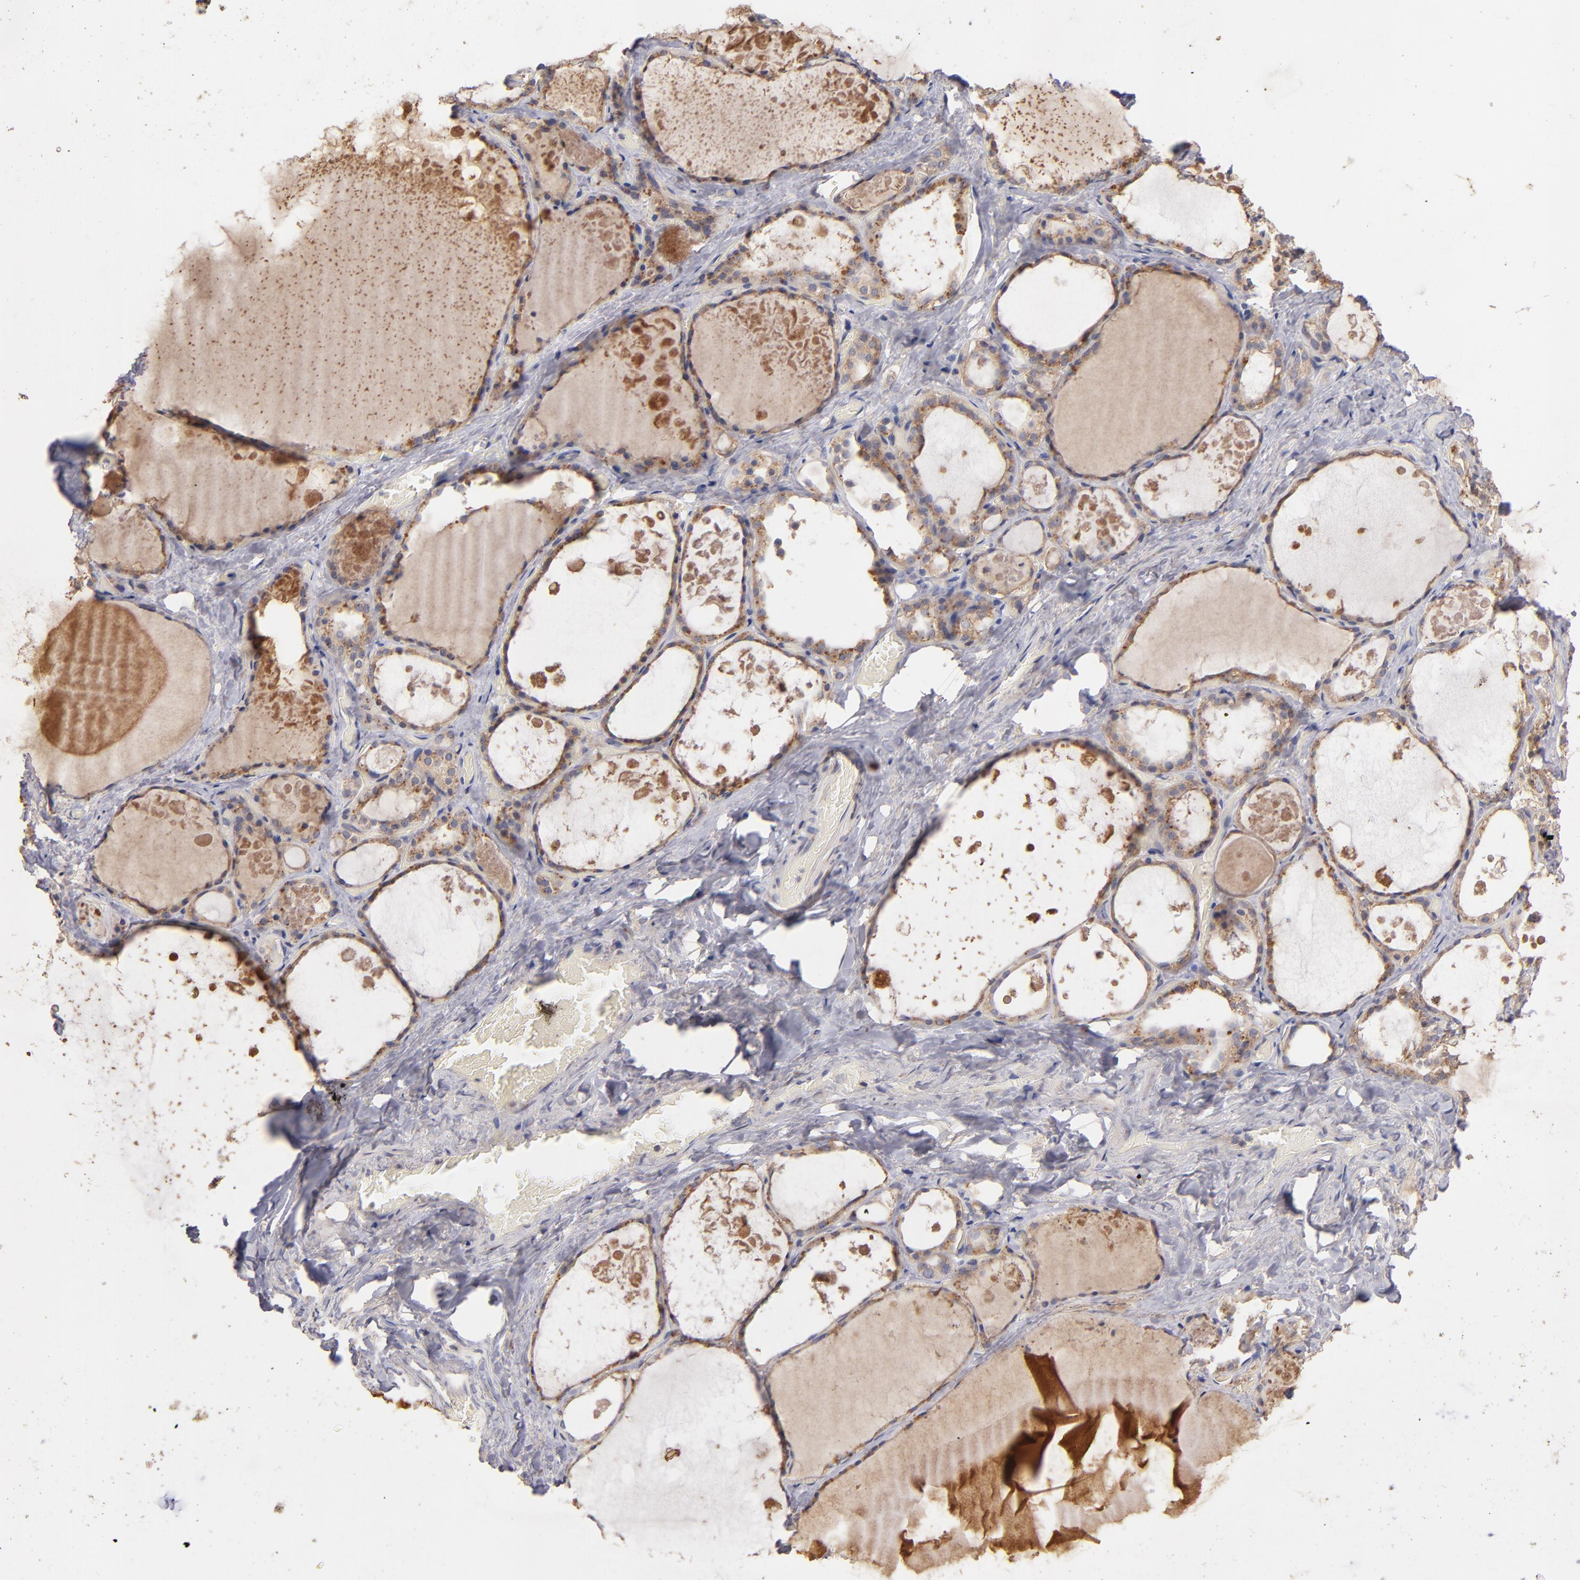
{"staining": {"intensity": "moderate", "quantity": ">75%", "location": "cytoplasmic/membranous"}, "tissue": "thyroid gland", "cell_type": "Glandular cells", "image_type": "normal", "snomed": [{"axis": "morphology", "description": "Normal tissue, NOS"}, {"axis": "topography", "description": "Thyroid gland"}], "caption": "The micrograph reveals immunohistochemical staining of unremarkable thyroid gland. There is moderate cytoplasmic/membranous positivity is seen in approximately >75% of glandular cells. (DAB IHC with brightfield microscopy, high magnification).", "gene": "UPF3B", "patient": {"sex": "male", "age": 61}}